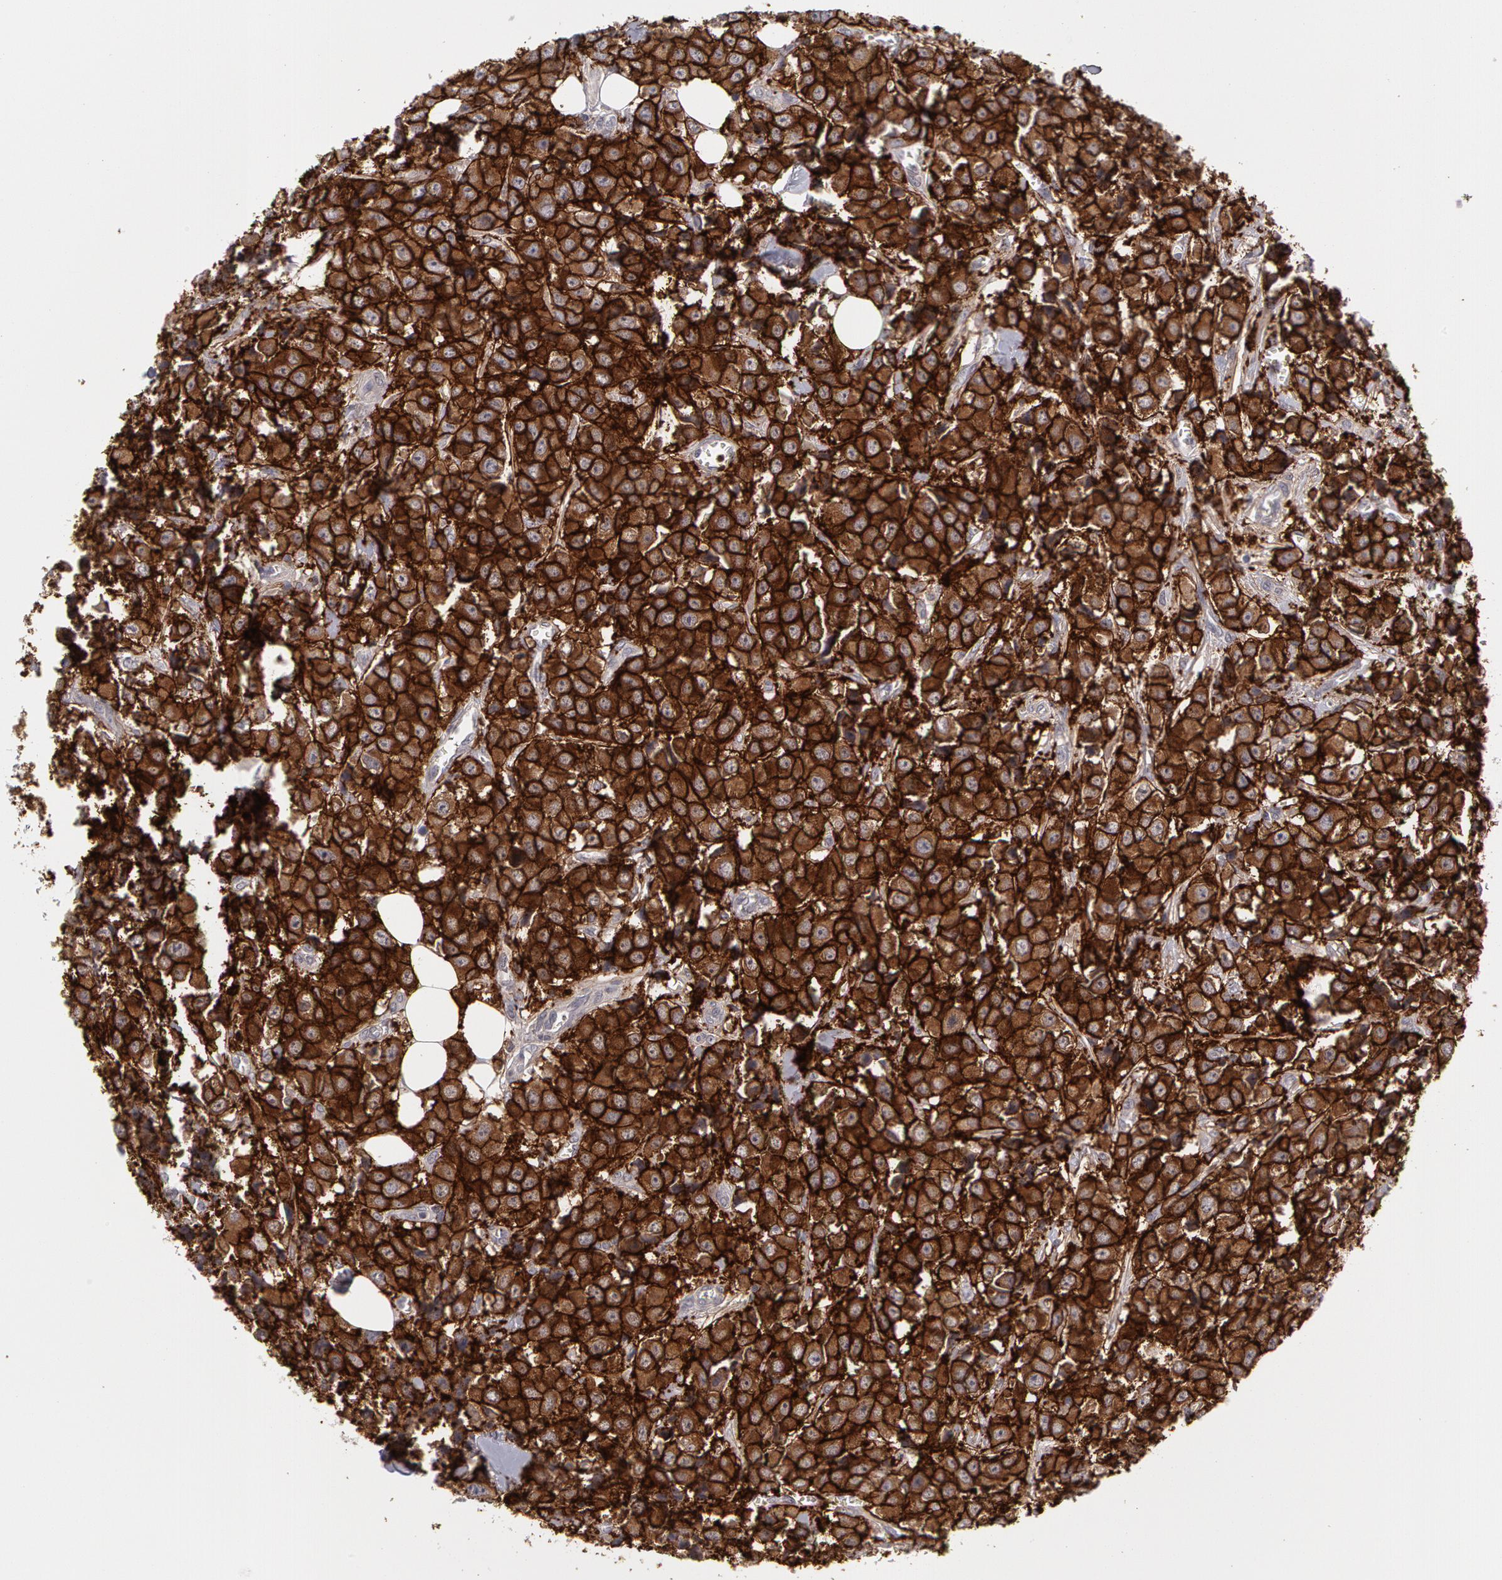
{"staining": {"intensity": "strong", "quantity": ">75%", "location": "cytoplasmic/membranous"}, "tissue": "breast cancer", "cell_type": "Tumor cells", "image_type": "cancer", "snomed": [{"axis": "morphology", "description": "Duct carcinoma"}, {"axis": "topography", "description": "Breast"}], "caption": "The micrograph shows immunohistochemical staining of breast invasive ductal carcinoma. There is strong cytoplasmic/membranous positivity is identified in approximately >75% of tumor cells.", "gene": "ERBB2", "patient": {"sex": "female", "age": 58}}